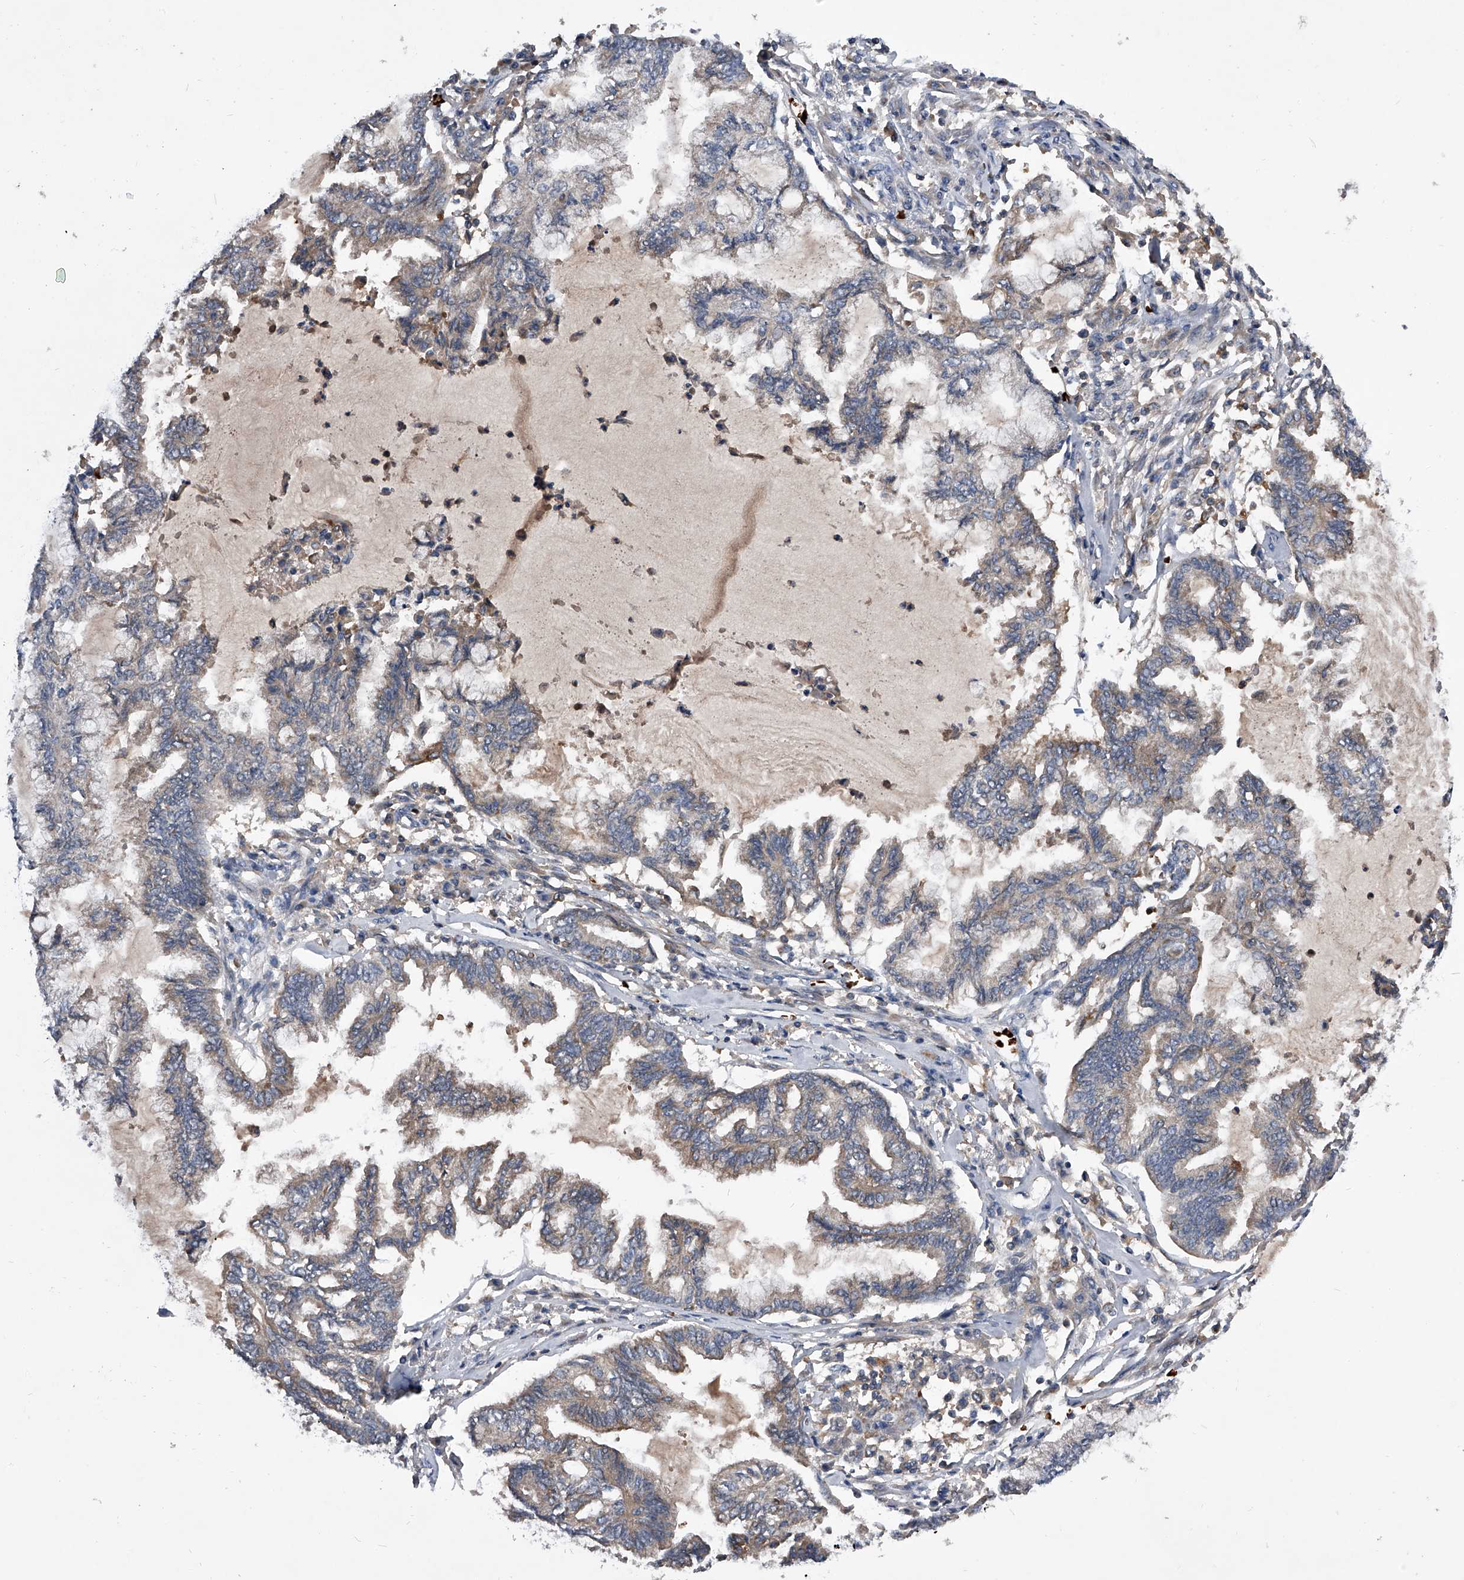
{"staining": {"intensity": "negative", "quantity": "none", "location": "none"}, "tissue": "endometrial cancer", "cell_type": "Tumor cells", "image_type": "cancer", "snomed": [{"axis": "morphology", "description": "Adenocarcinoma, NOS"}, {"axis": "topography", "description": "Endometrium"}], "caption": "Endometrial adenocarcinoma was stained to show a protein in brown. There is no significant staining in tumor cells.", "gene": "ZNF30", "patient": {"sex": "female", "age": 86}}